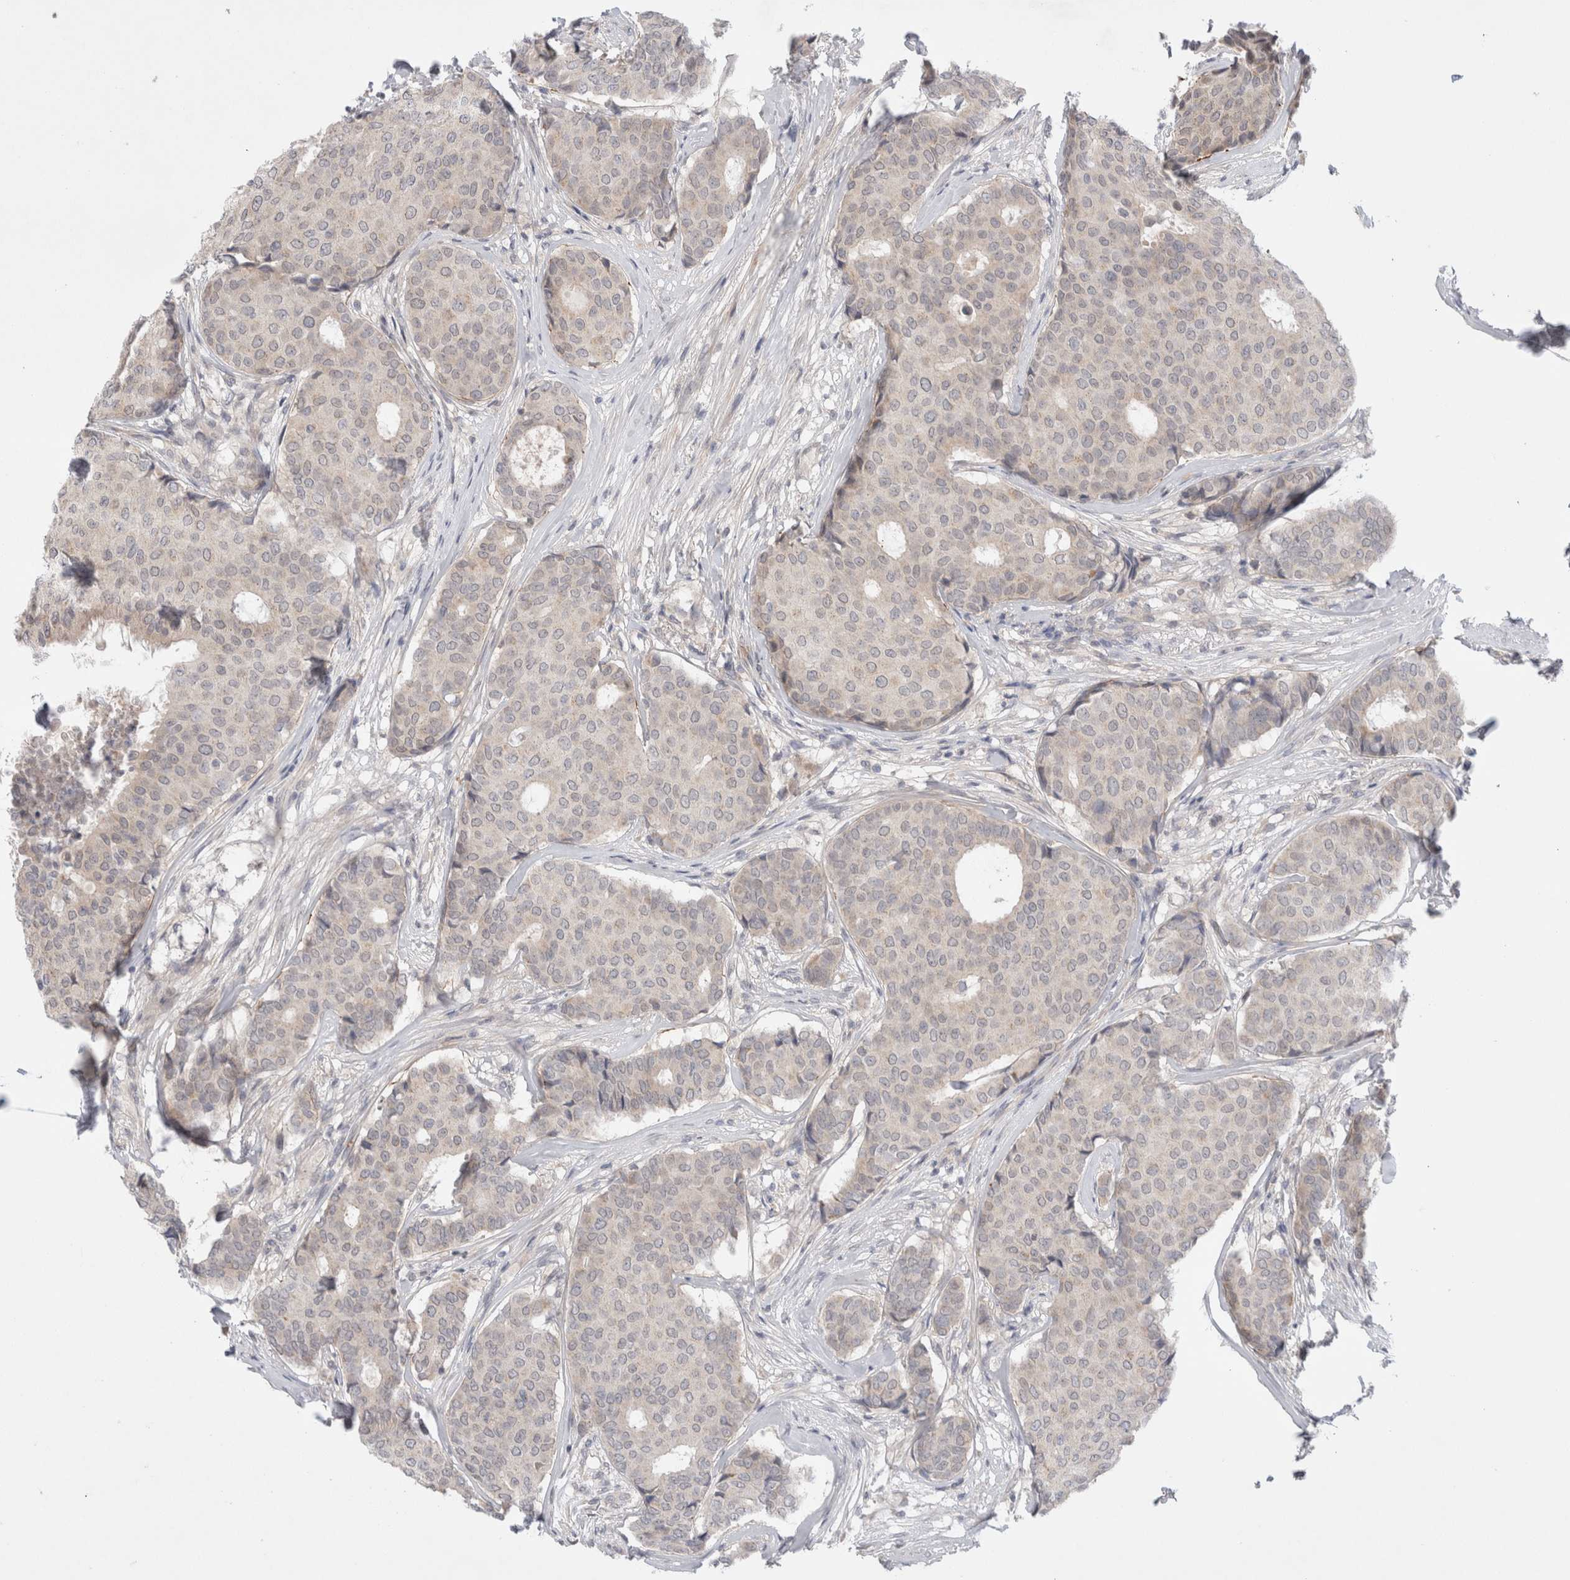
{"staining": {"intensity": "negative", "quantity": "none", "location": "none"}, "tissue": "breast cancer", "cell_type": "Tumor cells", "image_type": "cancer", "snomed": [{"axis": "morphology", "description": "Duct carcinoma"}, {"axis": "topography", "description": "Breast"}], "caption": "A high-resolution photomicrograph shows immunohistochemistry (IHC) staining of breast infiltrating ductal carcinoma, which exhibits no significant expression in tumor cells.", "gene": "GSDMB", "patient": {"sex": "female", "age": 75}}